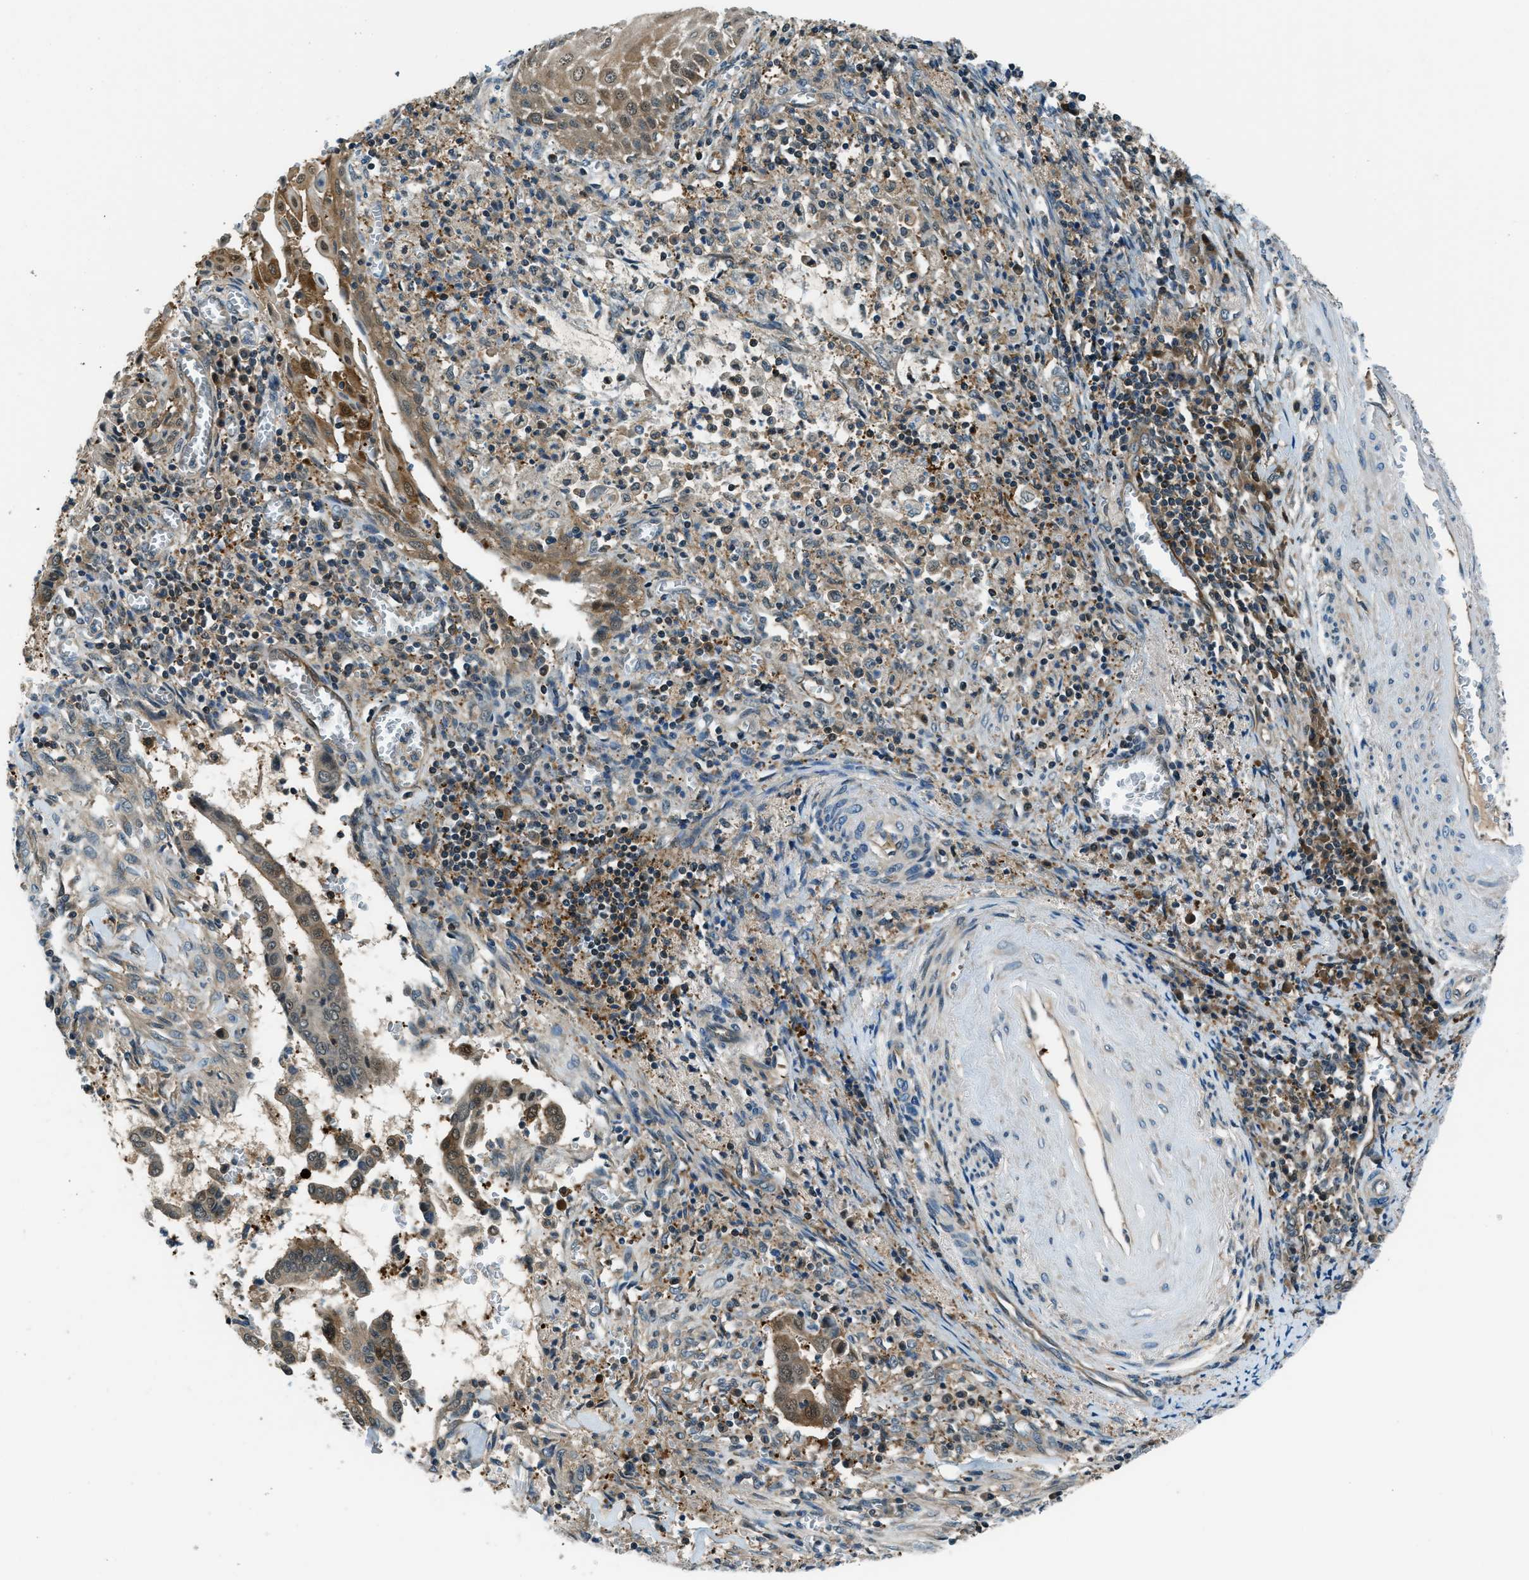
{"staining": {"intensity": "moderate", "quantity": "25%-75%", "location": "cytoplasmic/membranous"}, "tissue": "cervical cancer", "cell_type": "Tumor cells", "image_type": "cancer", "snomed": [{"axis": "morphology", "description": "Adenocarcinoma, NOS"}, {"axis": "topography", "description": "Cervix"}], "caption": "A micrograph showing moderate cytoplasmic/membranous expression in approximately 25%-75% of tumor cells in cervical cancer (adenocarcinoma), as visualized by brown immunohistochemical staining.", "gene": "HEBP2", "patient": {"sex": "female", "age": 44}}